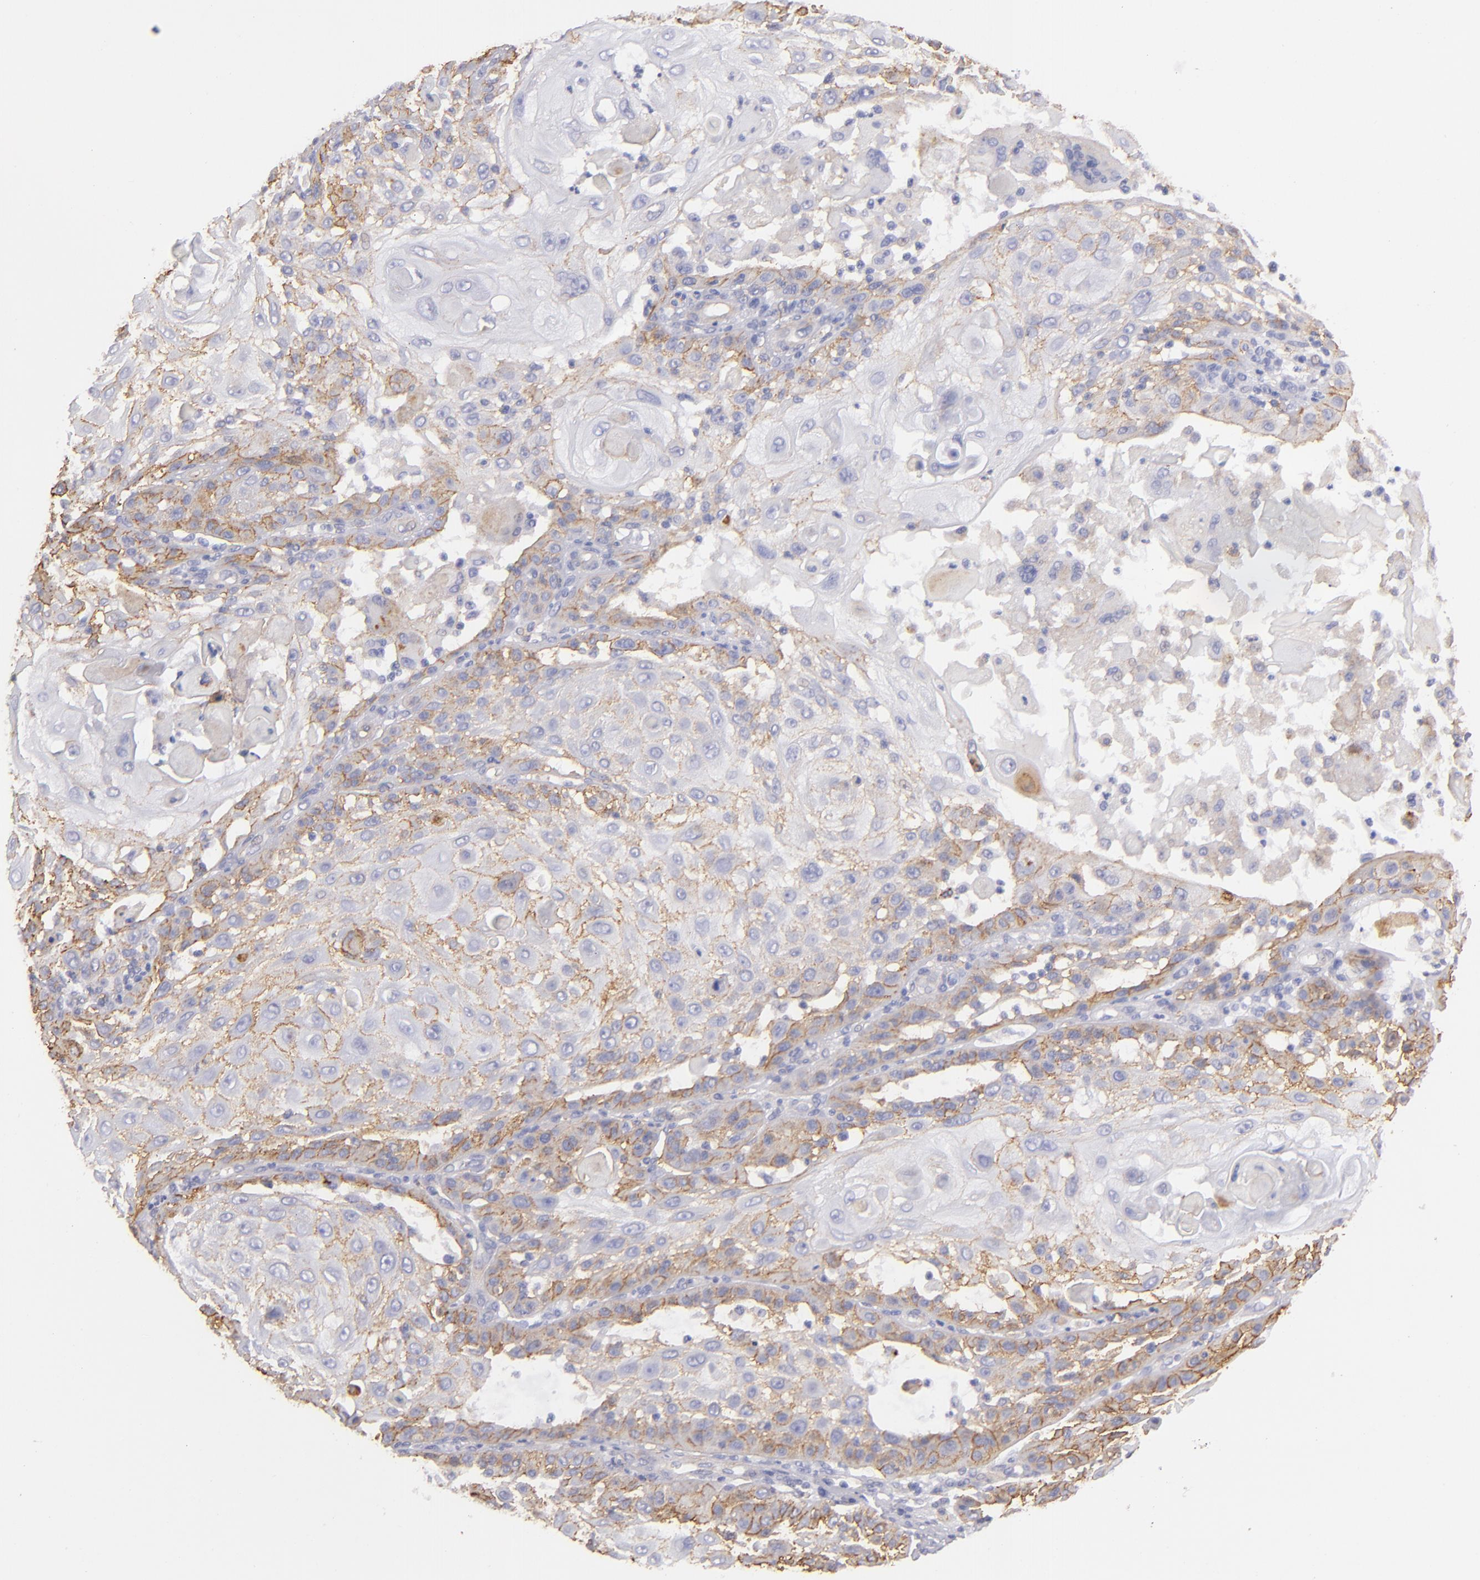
{"staining": {"intensity": "moderate", "quantity": "25%-75%", "location": "cytoplasmic/membranous"}, "tissue": "skin cancer", "cell_type": "Tumor cells", "image_type": "cancer", "snomed": [{"axis": "morphology", "description": "Squamous cell carcinoma, NOS"}, {"axis": "topography", "description": "Skin"}], "caption": "Immunohistochemistry (IHC) of skin cancer shows medium levels of moderate cytoplasmic/membranous positivity in approximately 25%-75% of tumor cells.", "gene": "CD151", "patient": {"sex": "female", "age": 89}}